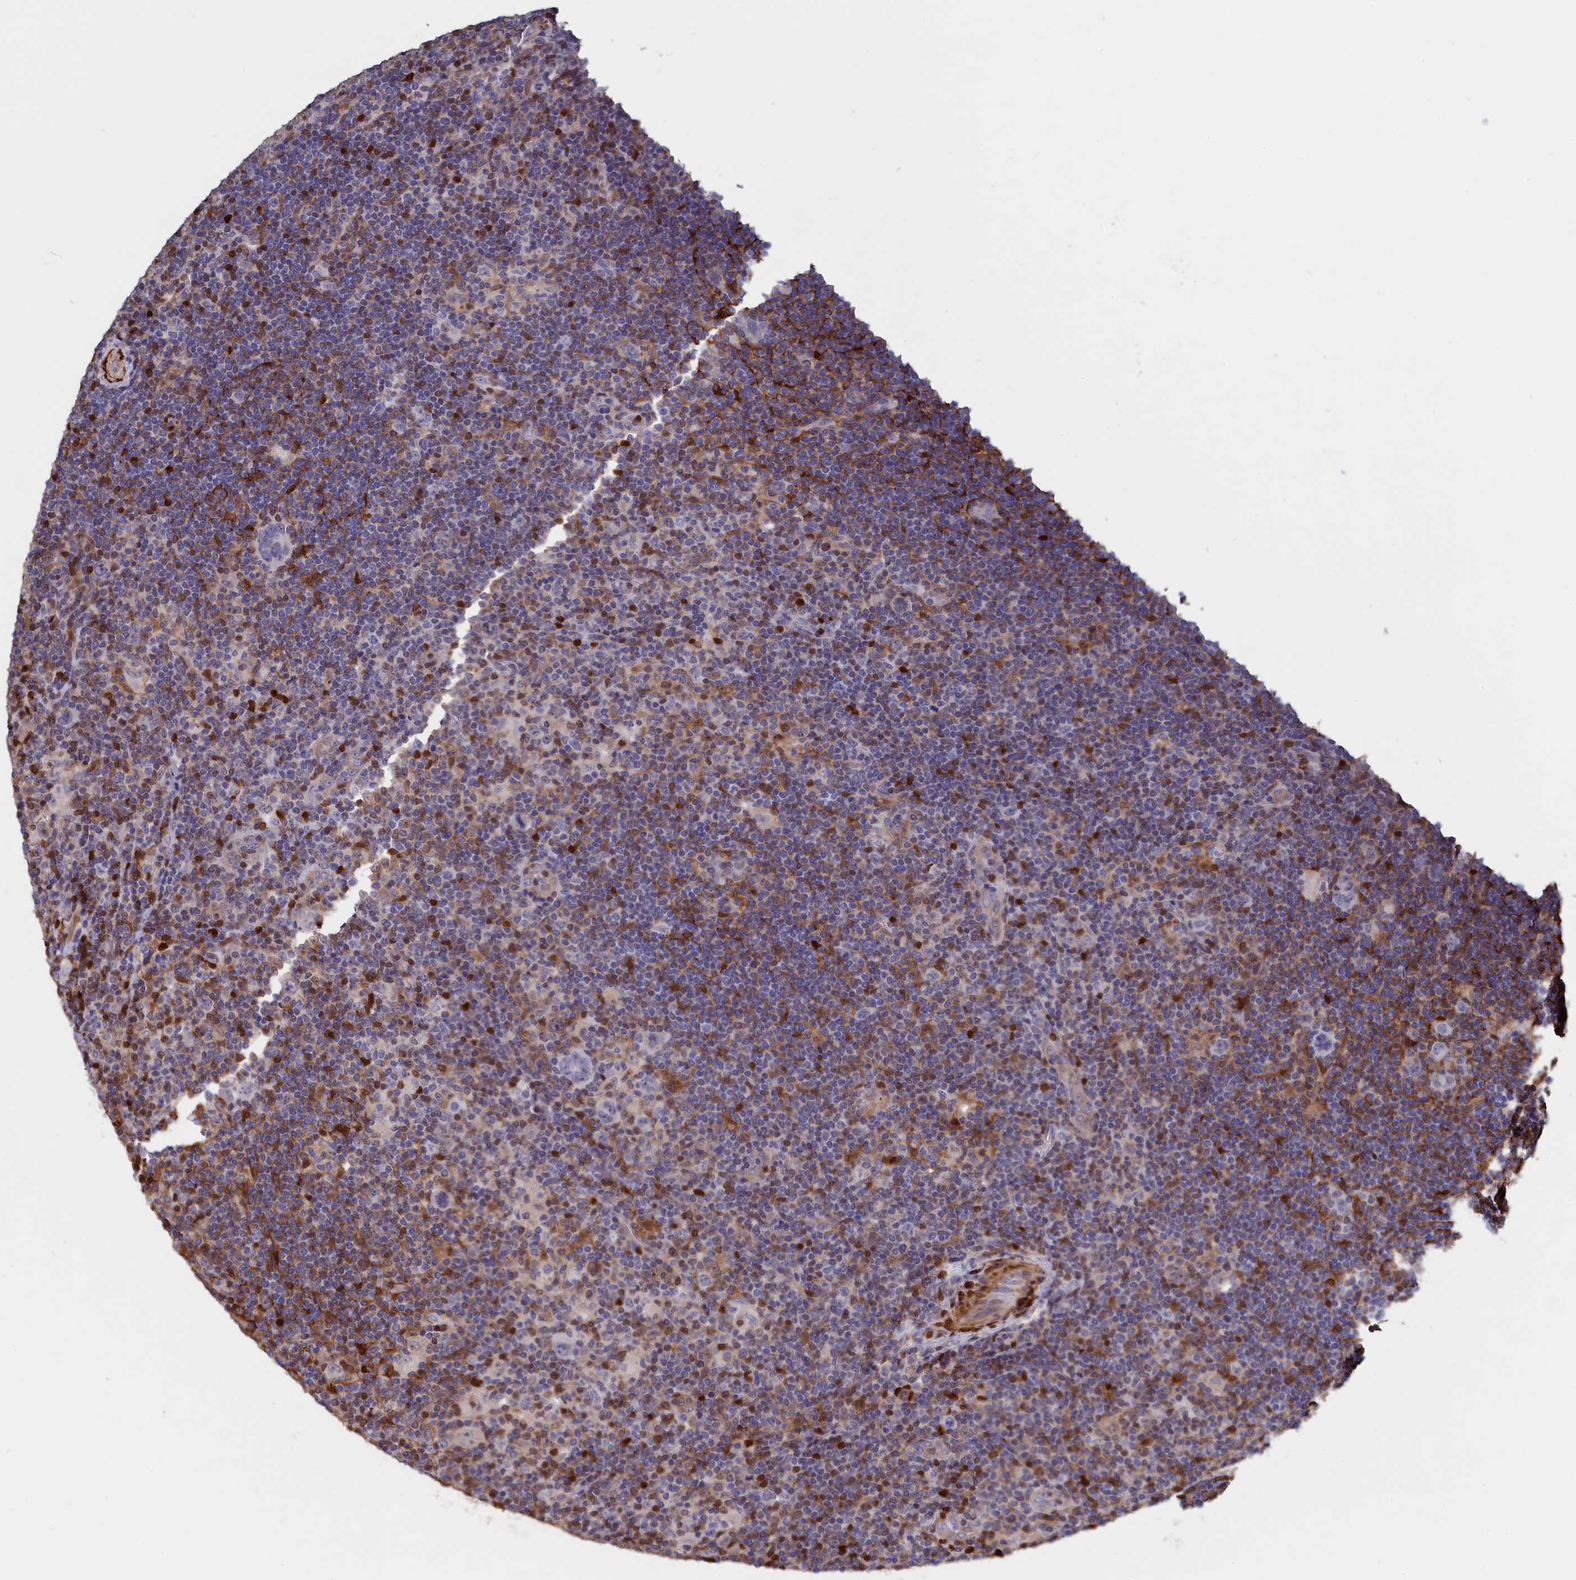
{"staining": {"intensity": "negative", "quantity": "none", "location": "none"}, "tissue": "lymphoma", "cell_type": "Tumor cells", "image_type": "cancer", "snomed": [{"axis": "morphology", "description": "Hodgkin's disease, NOS"}, {"axis": "topography", "description": "Lymph node"}], "caption": "Immunohistochemical staining of human lymphoma shows no significant staining in tumor cells.", "gene": "CRIP1", "patient": {"sex": "female", "age": 57}}